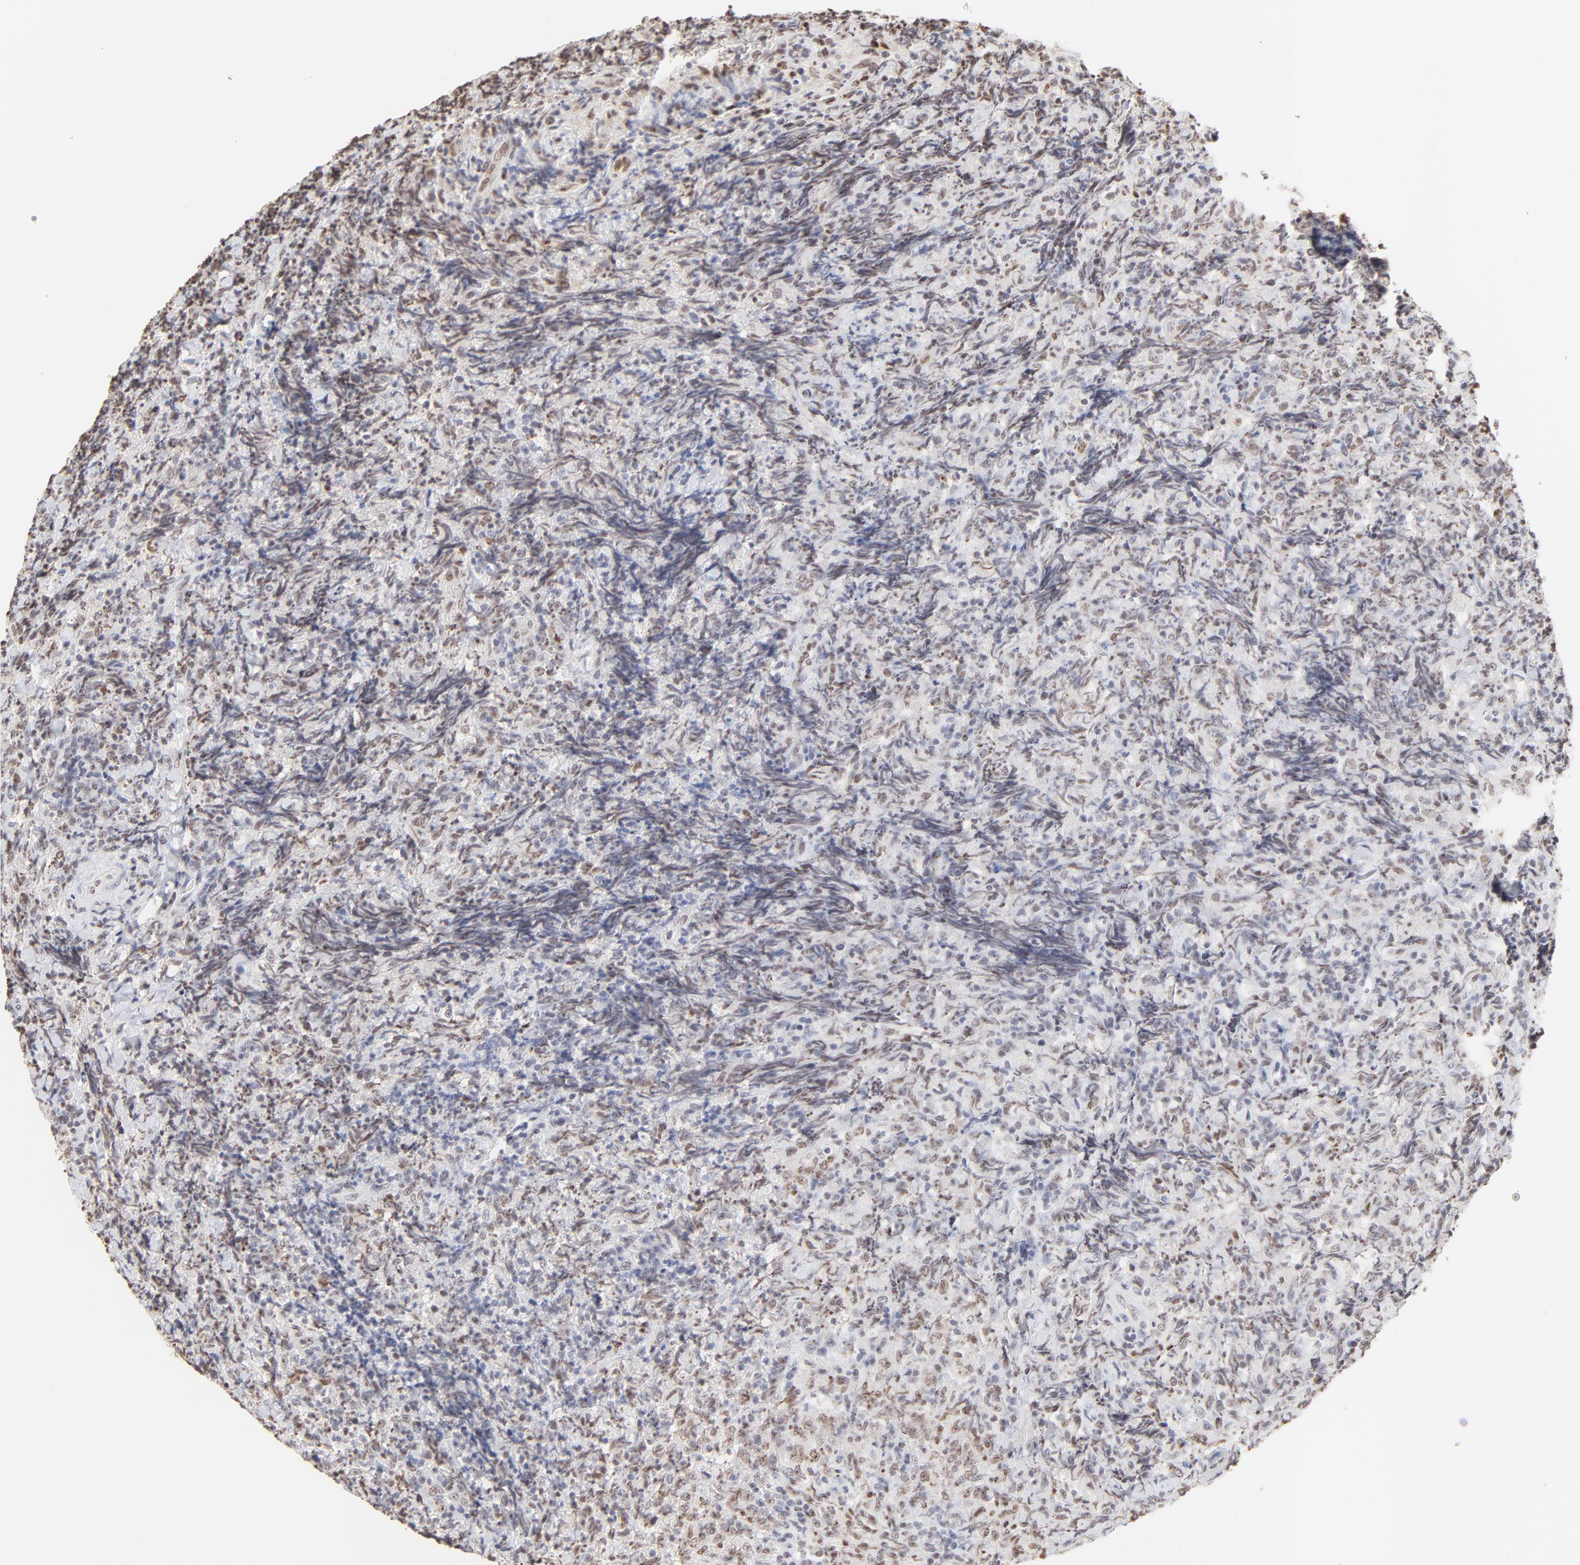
{"staining": {"intensity": "weak", "quantity": ">75%", "location": "nuclear"}, "tissue": "lymphoma", "cell_type": "Tumor cells", "image_type": "cancer", "snomed": [{"axis": "morphology", "description": "Malignant lymphoma, non-Hodgkin's type, High grade"}, {"axis": "topography", "description": "Tonsil"}], "caption": "Immunohistochemistry (IHC) micrograph of neoplastic tissue: lymphoma stained using immunohistochemistry (IHC) demonstrates low levels of weak protein expression localized specifically in the nuclear of tumor cells, appearing as a nuclear brown color.", "gene": "NFIL3", "patient": {"sex": "female", "age": 36}}